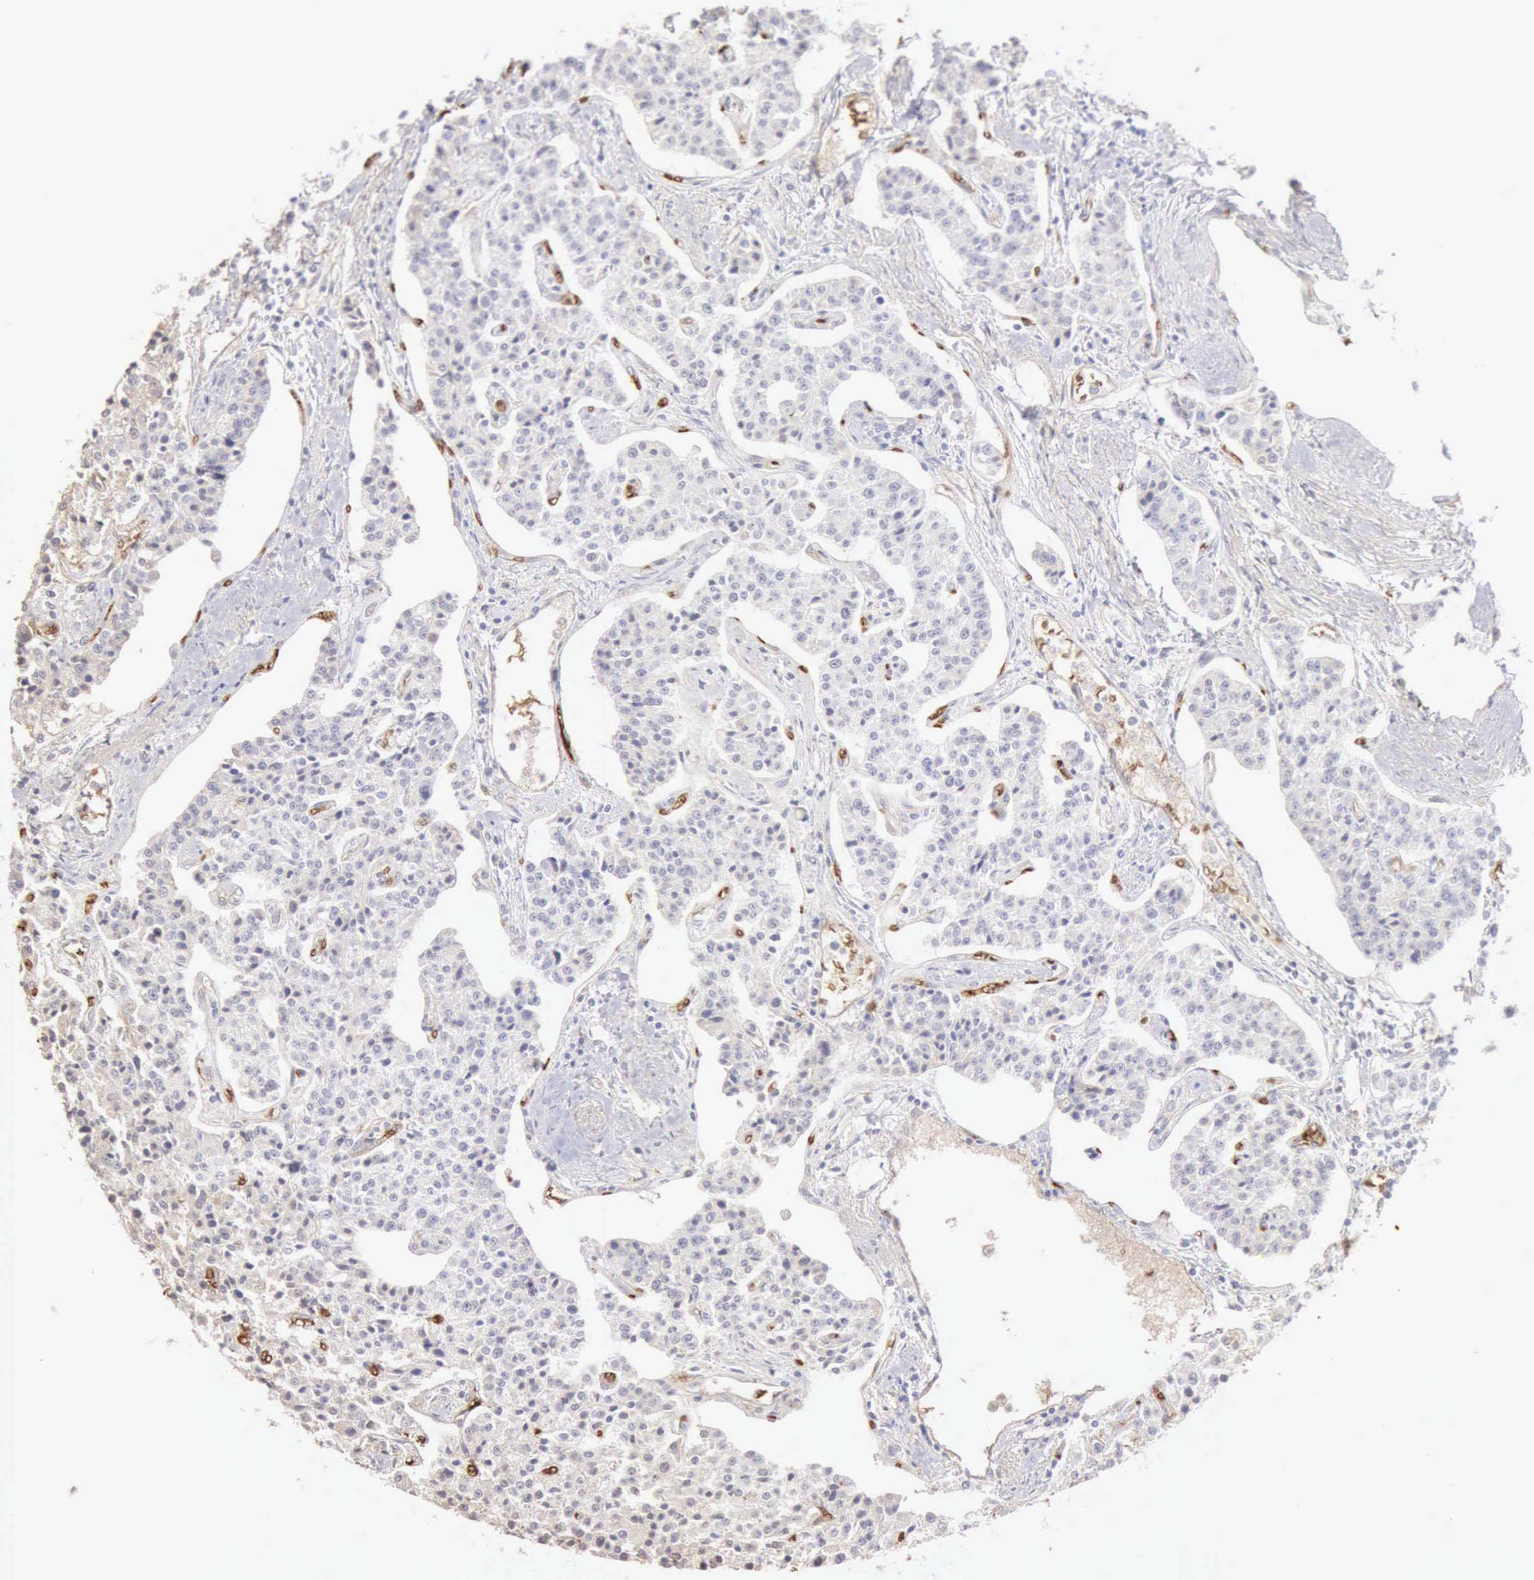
{"staining": {"intensity": "negative", "quantity": "none", "location": "none"}, "tissue": "carcinoid", "cell_type": "Tumor cells", "image_type": "cancer", "snomed": [{"axis": "morphology", "description": "Carcinoid, malignant, NOS"}, {"axis": "topography", "description": "Stomach"}], "caption": "The immunohistochemistry micrograph has no significant staining in tumor cells of carcinoid tissue.", "gene": "CFI", "patient": {"sex": "female", "age": 76}}